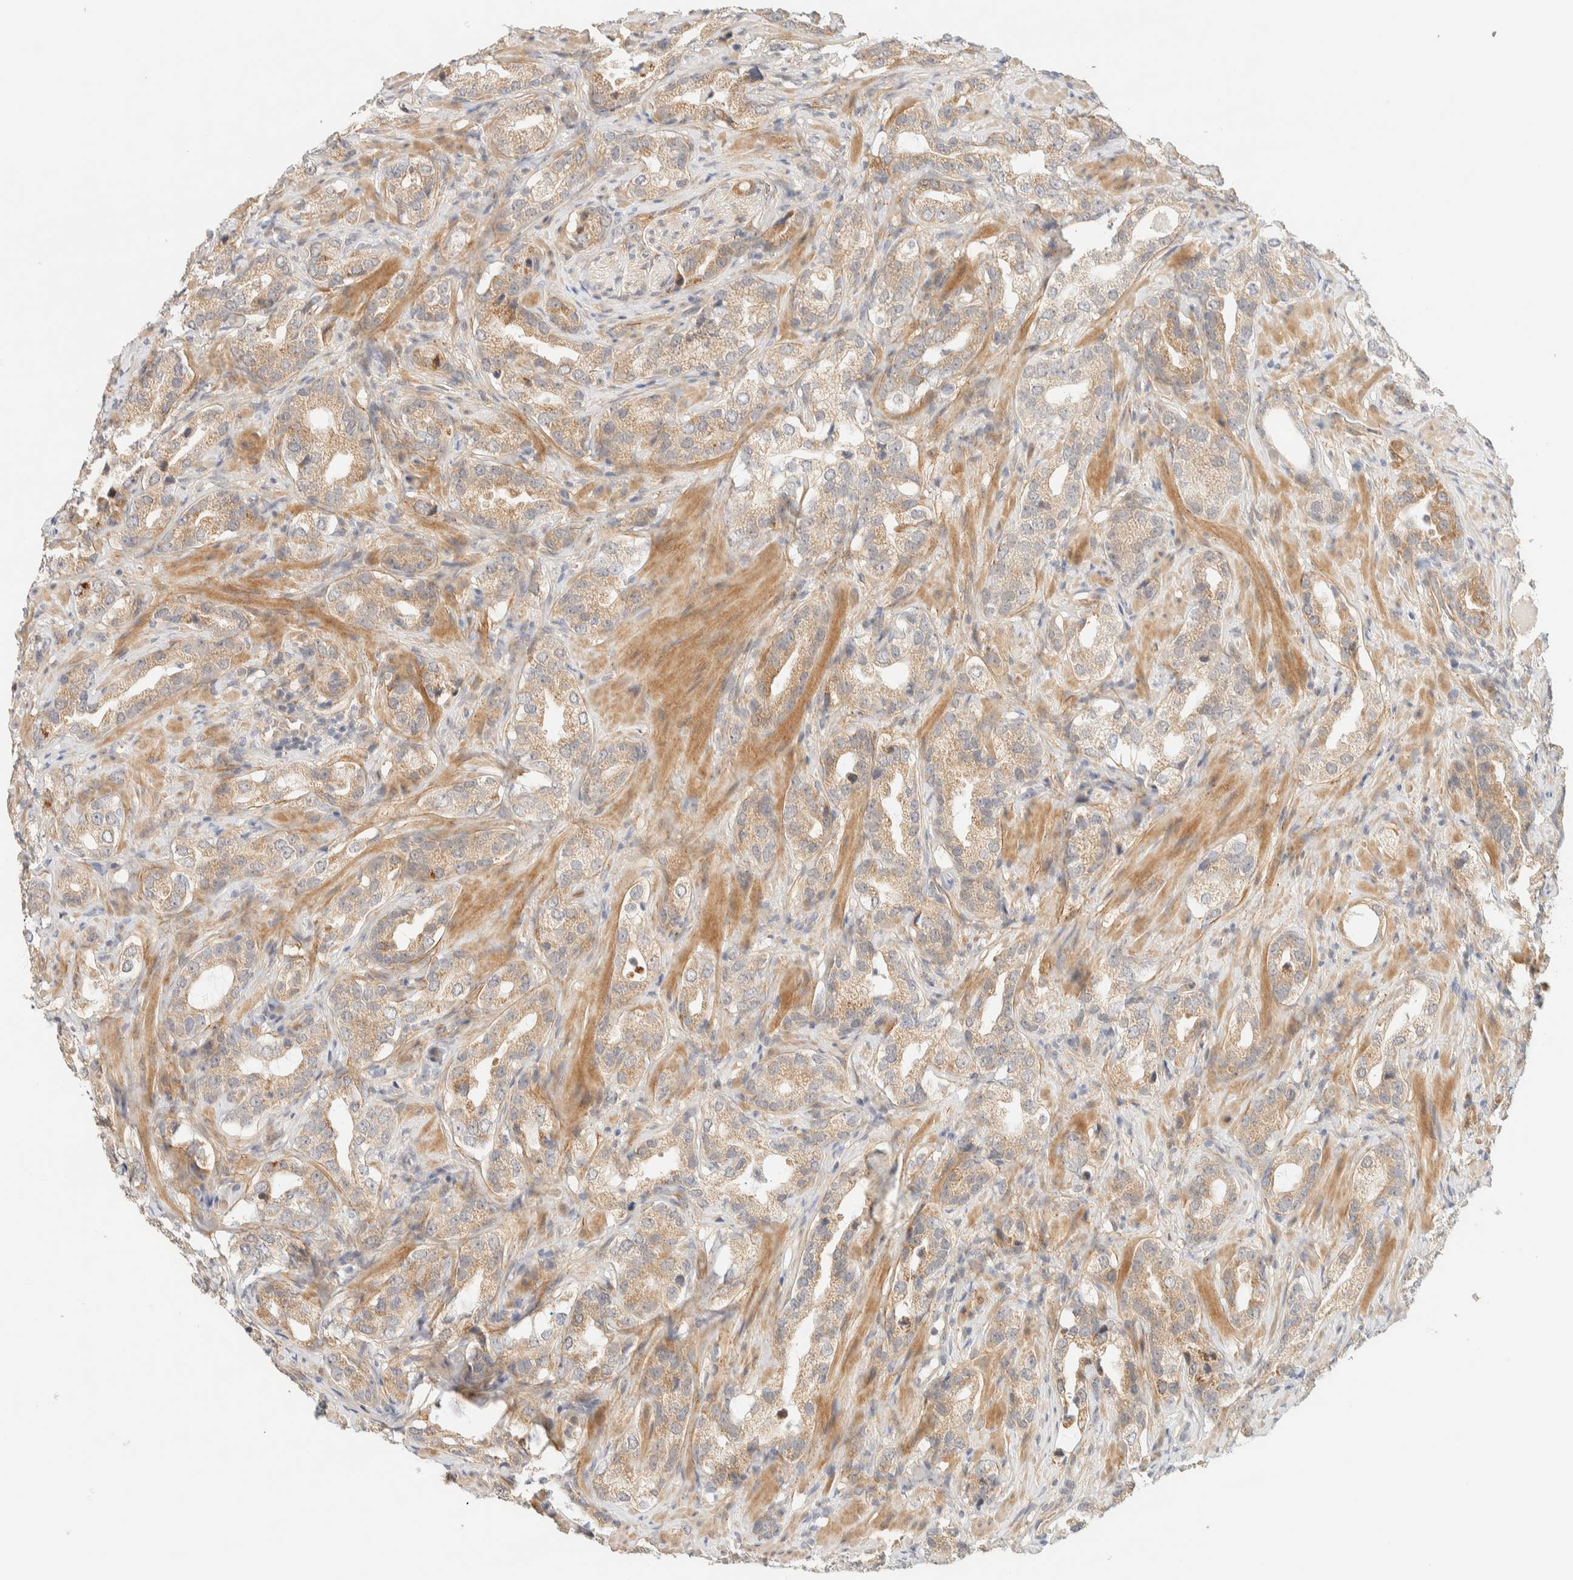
{"staining": {"intensity": "moderate", "quantity": "25%-75%", "location": "cytoplasmic/membranous"}, "tissue": "prostate cancer", "cell_type": "Tumor cells", "image_type": "cancer", "snomed": [{"axis": "morphology", "description": "Adenocarcinoma, High grade"}, {"axis": "topography", "description": "Prostate"}], "caption": "An immunohistochemistry (IHC) histopathology image of tumor tissue is shown. Protein staining in brown highlights moderate cytoplasmic/membranous positivity in prostate cancer (high-grade adenocarcinoma) within tumor cells.", "gene": "TNK1", "patient": {"sex": "male", "age": 63}}